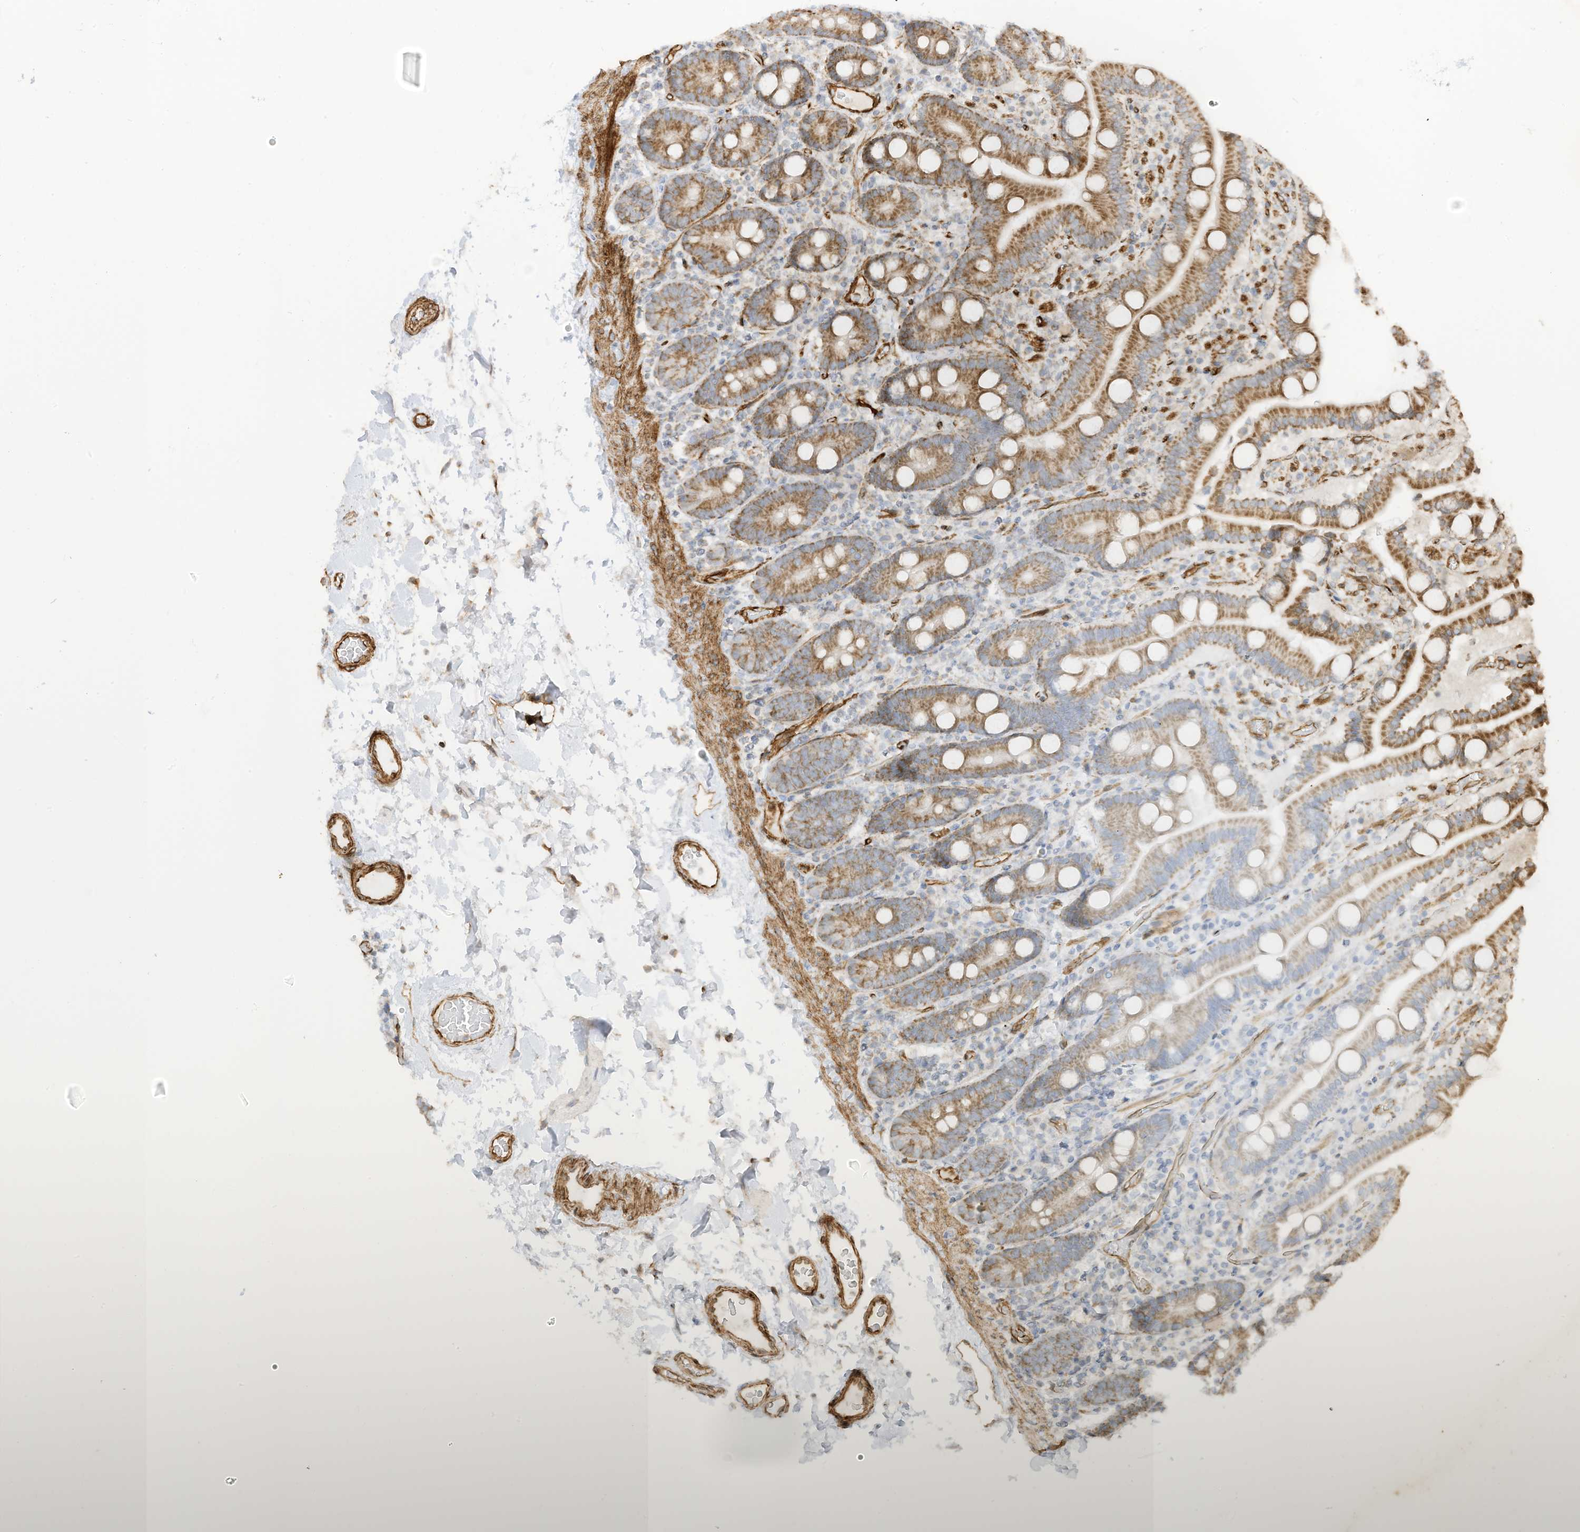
{"staining": {"intensity": "moderate", "quantity": ">75%", "location": "cytoplasmic/membranous"}, "tissue": "duodenum", "cell_type": "Glandular cells", "image_type": "normal", "snomed": [{"axis": "morphology", "description": "Normal tissue, NOS"}, {"axis": "topography", "description": "Duodenum"}], "caption": "Protein staining of normal duodenum exhibits moderate cytoplasmic/membranous expression in approximately >75% of glandular cells. Immunohistochemistry stains the protein of interest in brown and the nuclei are stained blue.", "gene": "ABCB7", "patient": {"sex": "male", "age": 55}}